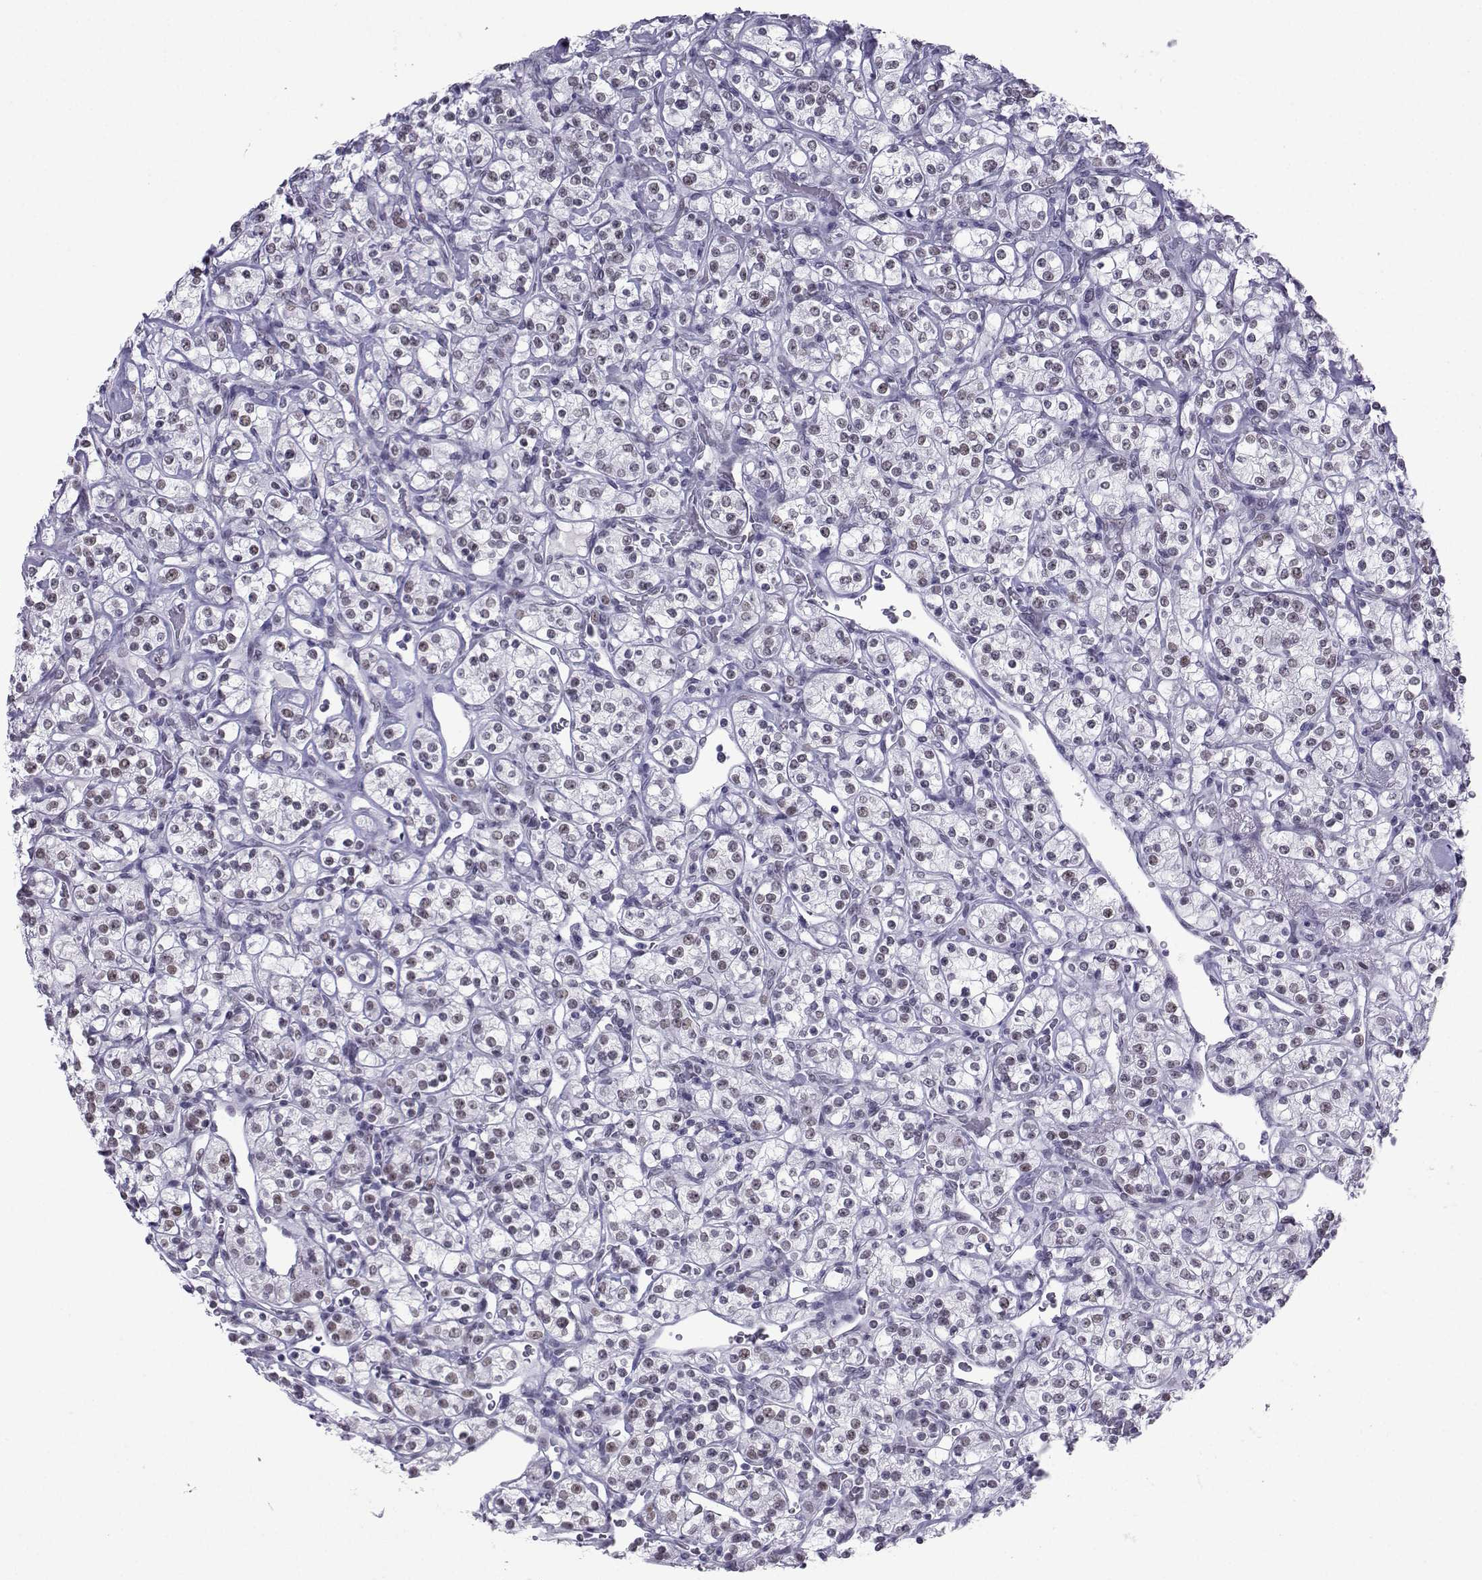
{"staining": {"intensity": "negative", "quantity": "none", "location": "none"}, "tissue": "renal cancer", "cell_type": "Tumor cells", "image_type": "cancer", "snomed": [{"axis": "morphology", "description": "Adenocarcinoma, NOS"}, {"axis": "topography", "description": "Kidney"}], "caption": "Protein analysis of renal cancer exhibits no significant staining in tumor cells. (DAB immunohistochemistry (IHC), high magnification).", "gene": "LORICRIN", "patient": {"sex": "male", "age": 77}}